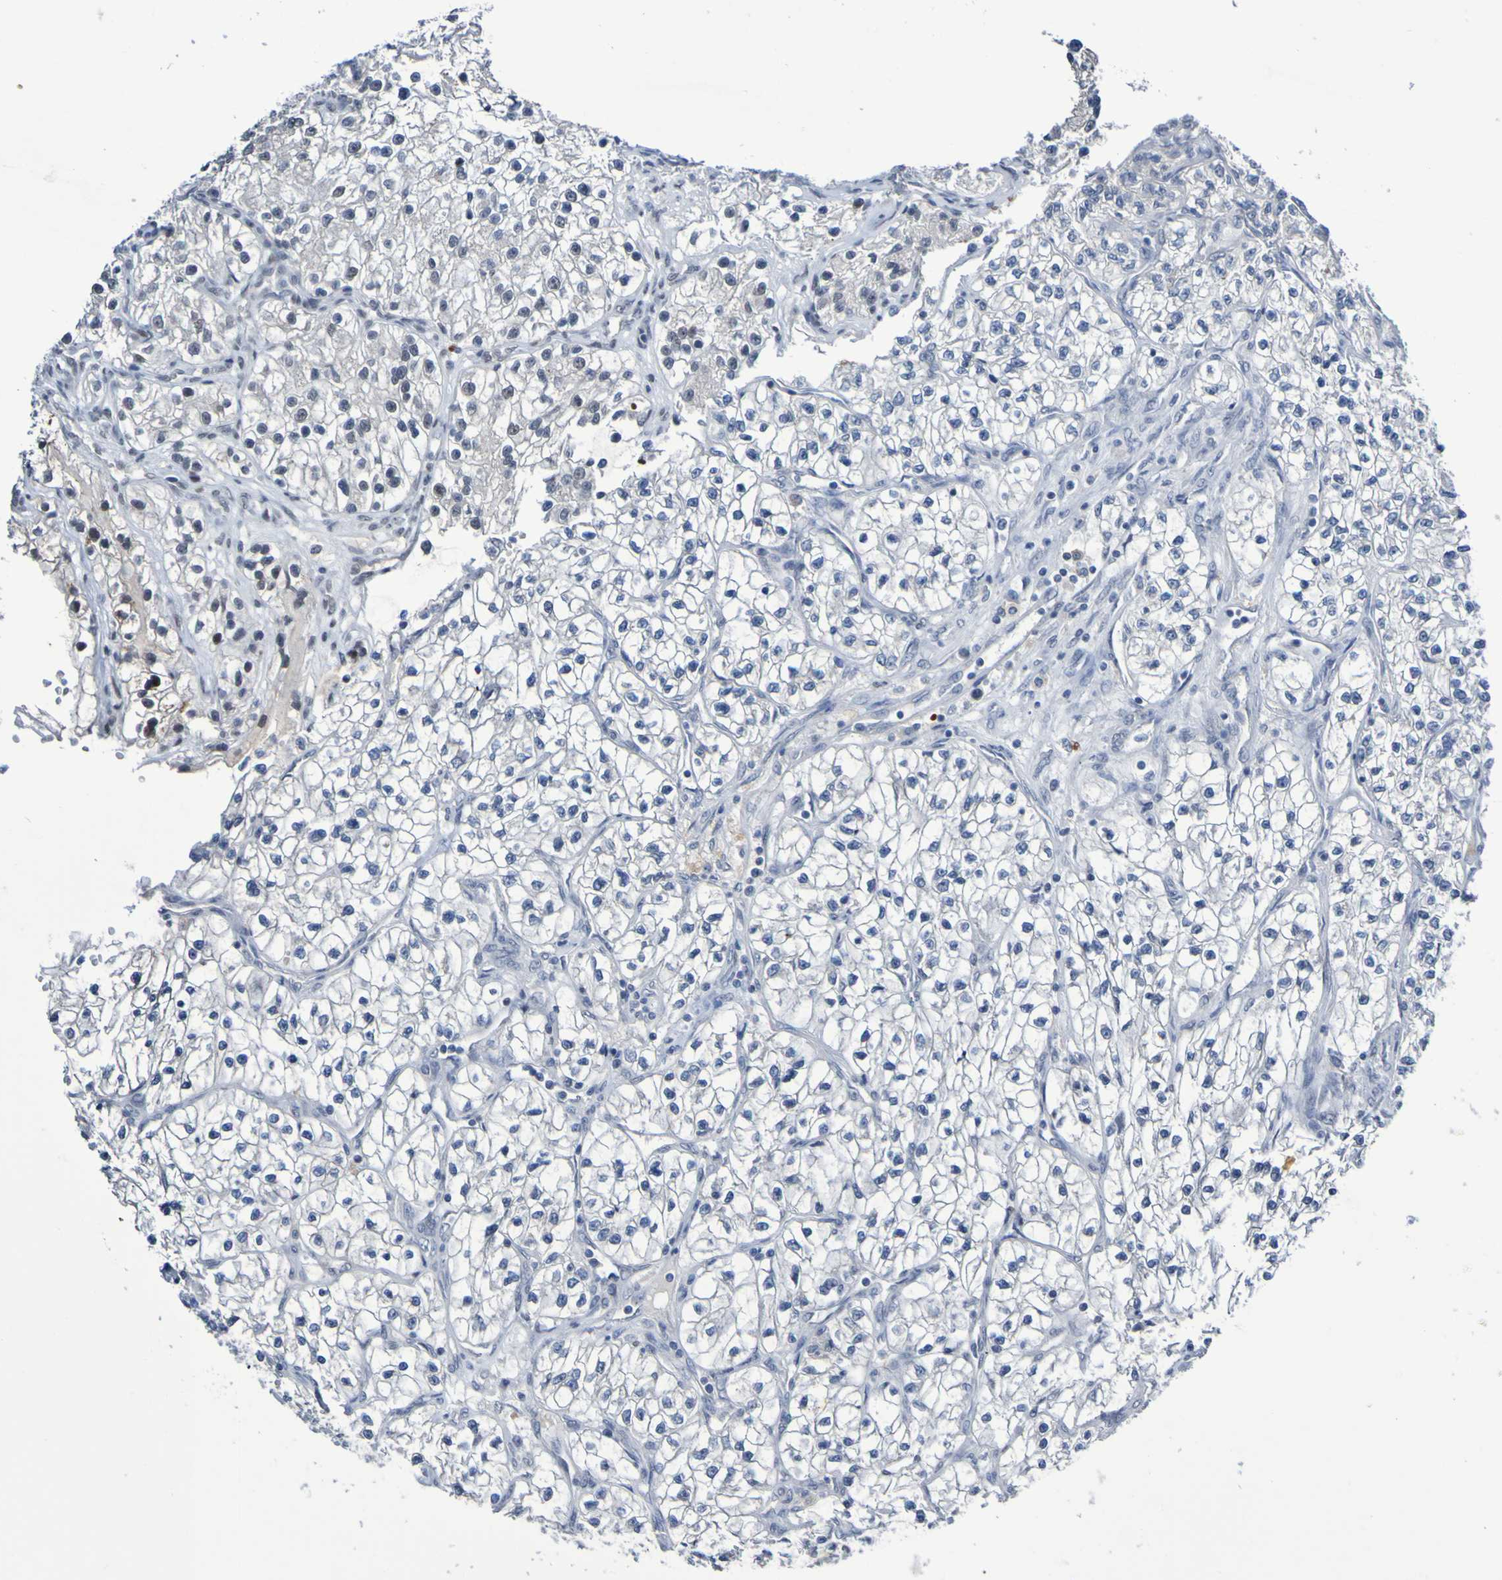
{"staining": {"intensity": "negative", "quantity": "none", "location": "none"}, "tissue": "renal cancer", "cell_type": "Tumor cells", "image_type": "cancer", "snomed": [{"axis": "morphology", "description": "Adenocarcinoma, NOS"}, {"axis": "topography", "description": "Kidney"}], "caption": "There is no significant staining in tumor cells of renal cancer (adenocarcinoma).", "gene": "PCGF1", "patient": {"sex": "female", "age": 57}}